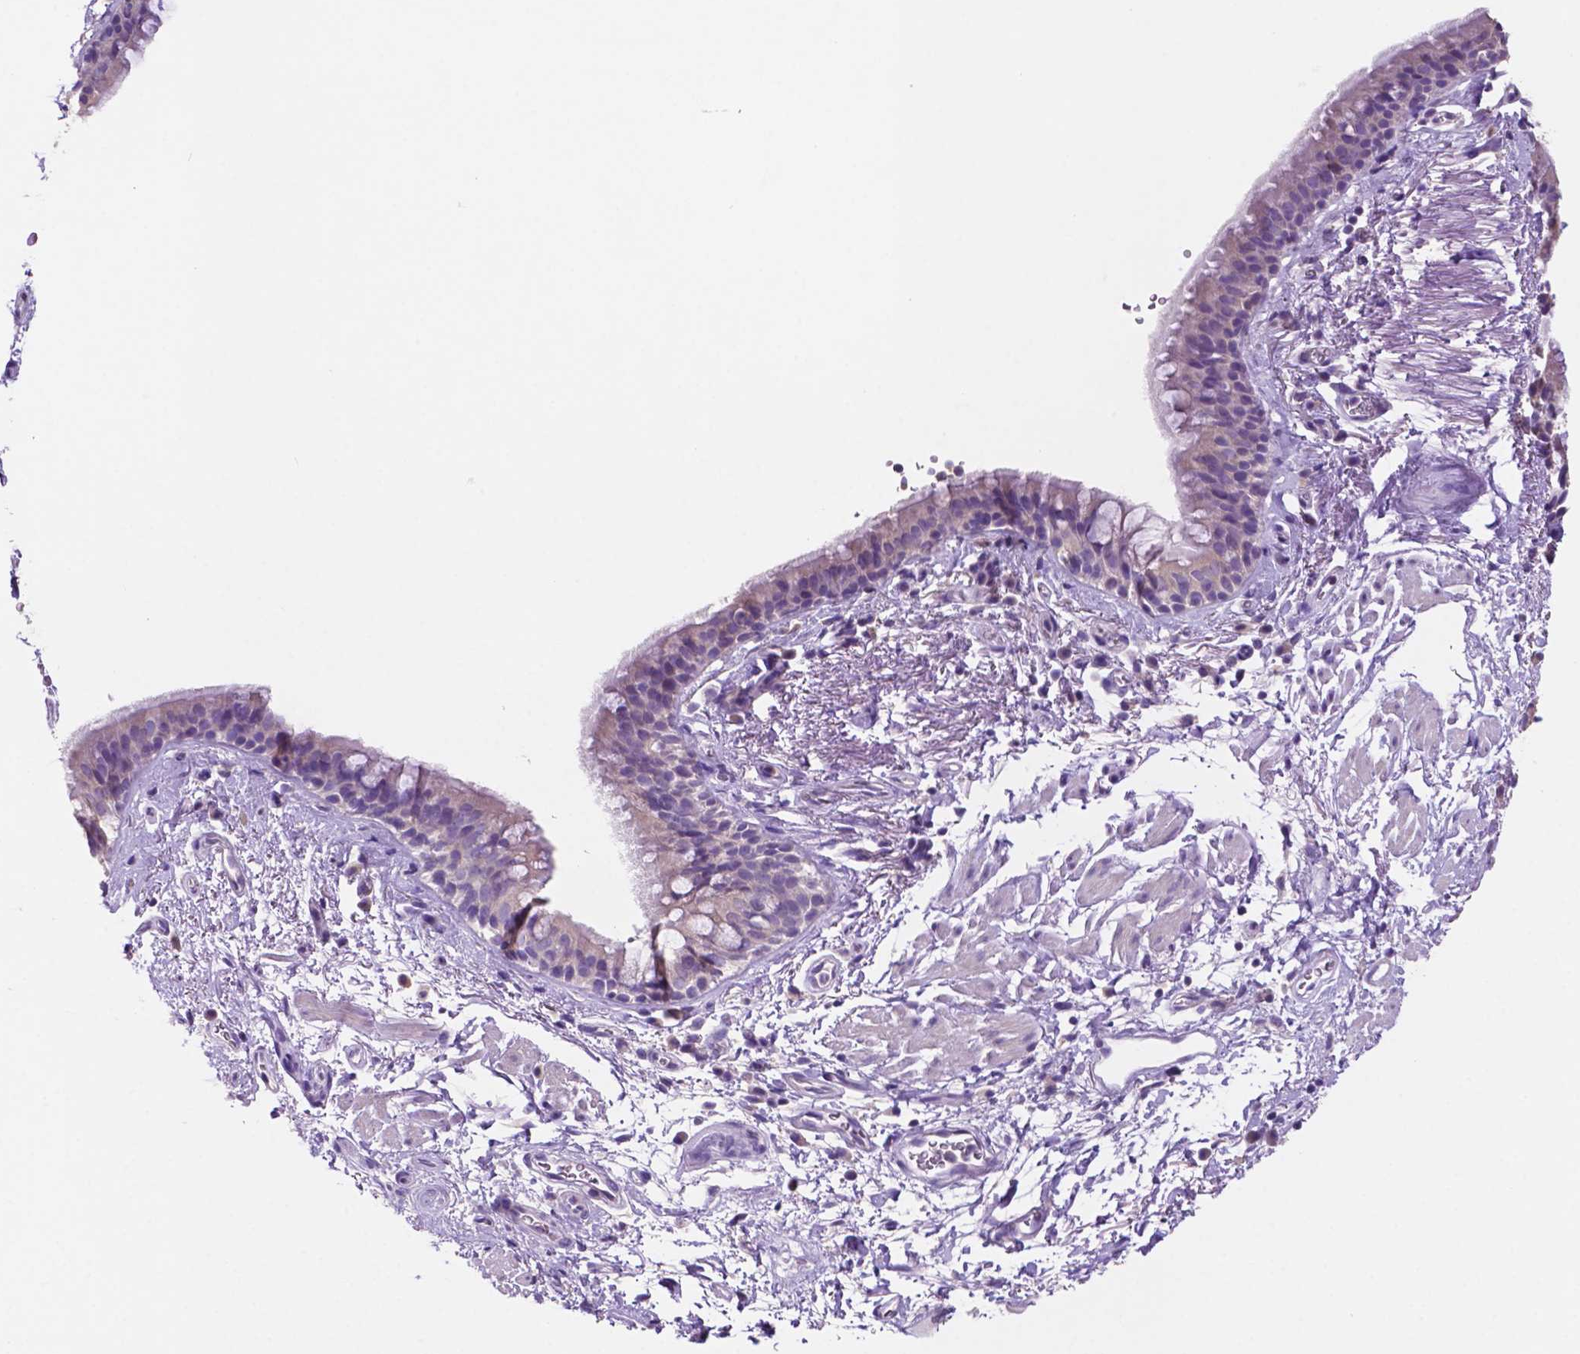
{"staining": {"intensity": "weak", "quantity": "<25%", "location": "cytoplasmic/membranous"}, "tissue": "bronchus", "cell_type": "Respiratory epithelial cells", "image_type": "normal", "snomed": [{"axis": "morphology", "description": "Normal tissue, NOS"}, {"axis": "topography", "description": "Cartilage tissue"}, {"axis": "topography", "description": "Bronchus"}], "caption": "High magnification brightfield microscopy of normal bronchus stained with DAB (brown) and counterstained with hematoxylin (blue): respiratory epithelial cells show no significant expression. (Immunohistochemistry (ihc), brightfield microscopy, high magnification).", "gene": "PRPS2", "patient": {"sex": "male", "age": 58}}